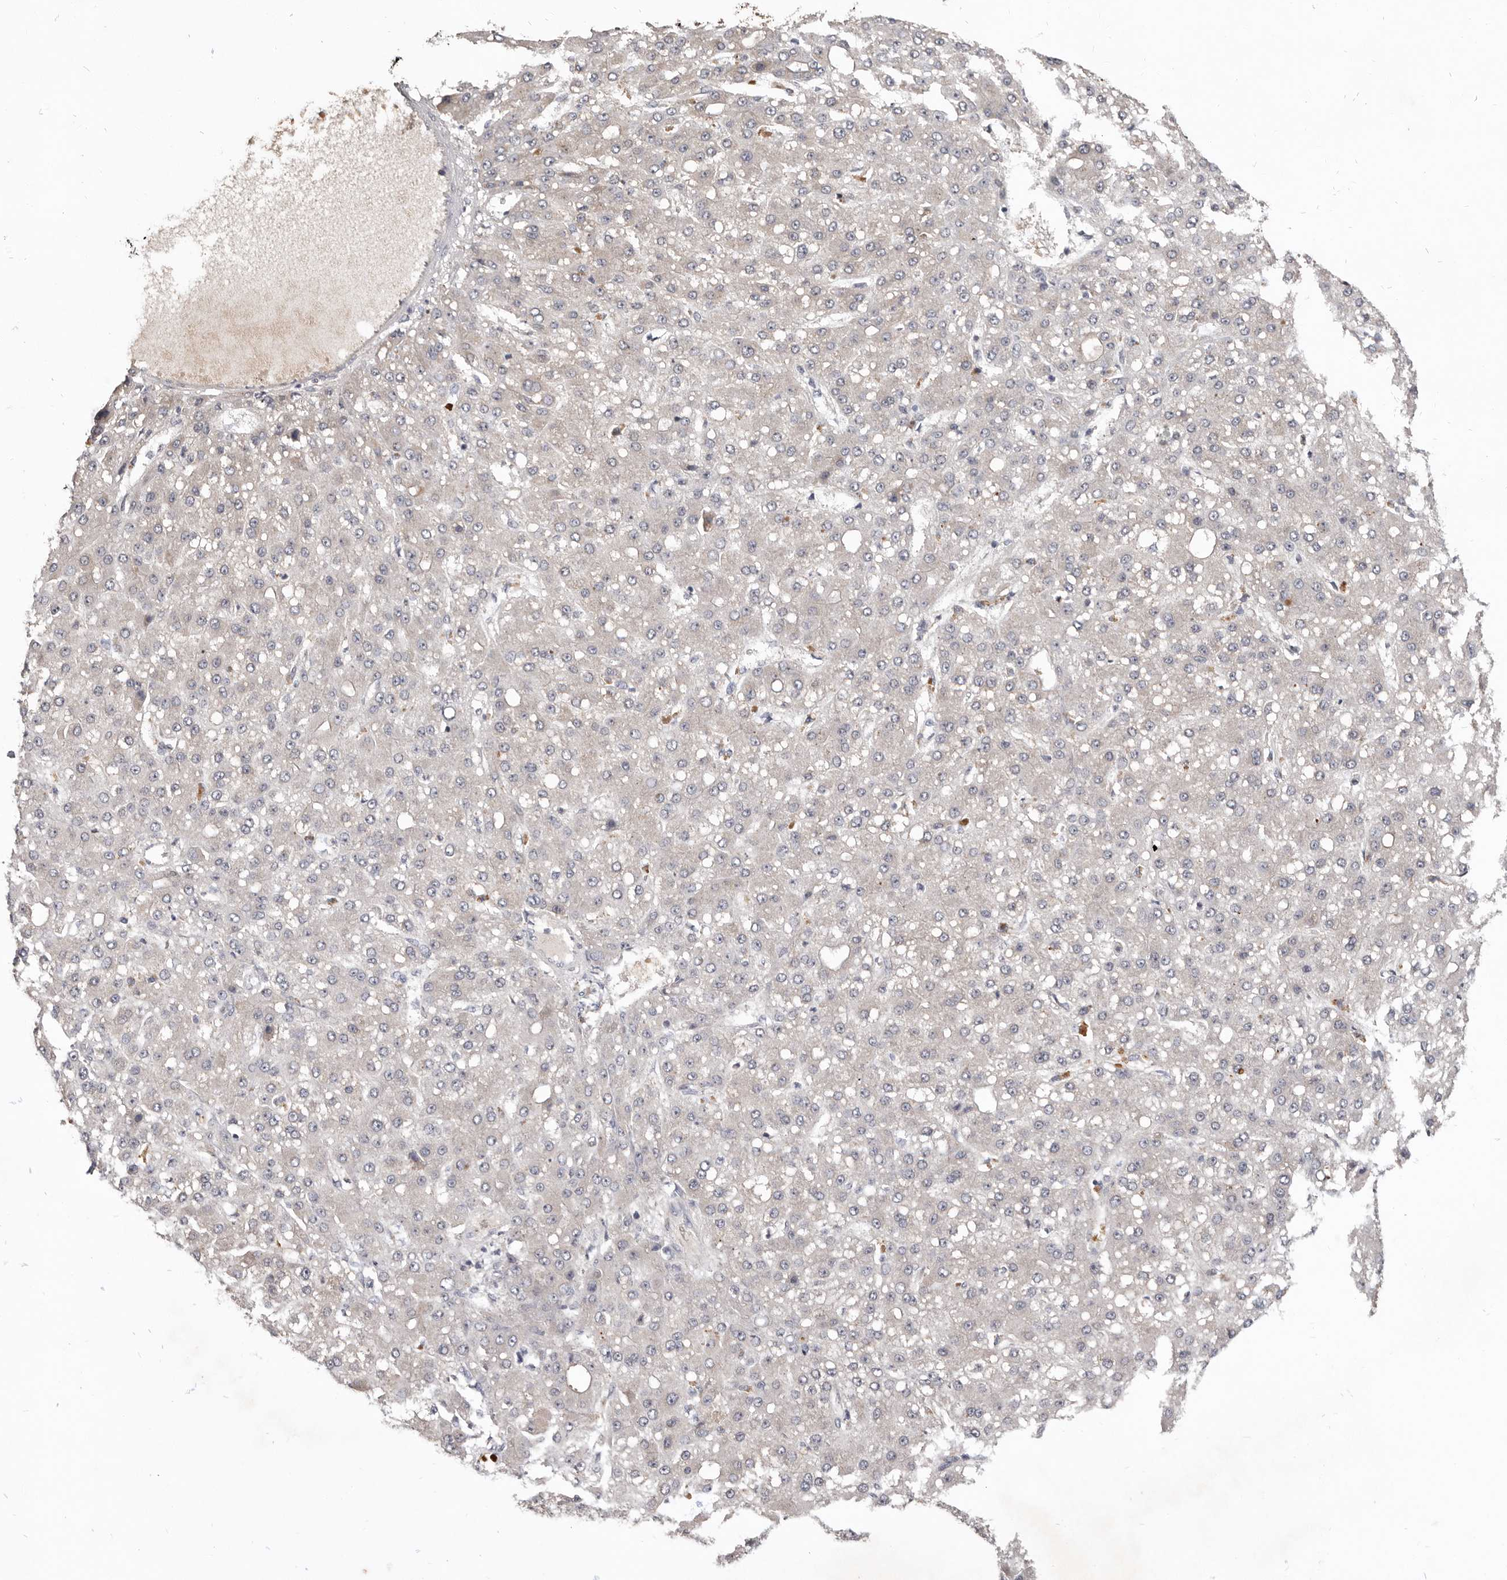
{"staining": {"intensity": "negative", "quantity": "none", "location": "none"}, "tissue": "liver cancer", "cell_type": "Tumor cells", "image_type": "cancer", "snomed": [{"axis": "morphology", "description": "Carcinoma, Hepatocellular, NOS"}, {"axis": "topography", "description": "Liver"}], "caption": "This image is of hepatocellular carcinoma (liver) stained with IHC to label a protein in brown with the nuclei are counter-stained blue. There is no positivity in tumor cells.", "gene": "NENF", "patient": {"sex": "male", "age": 67}}